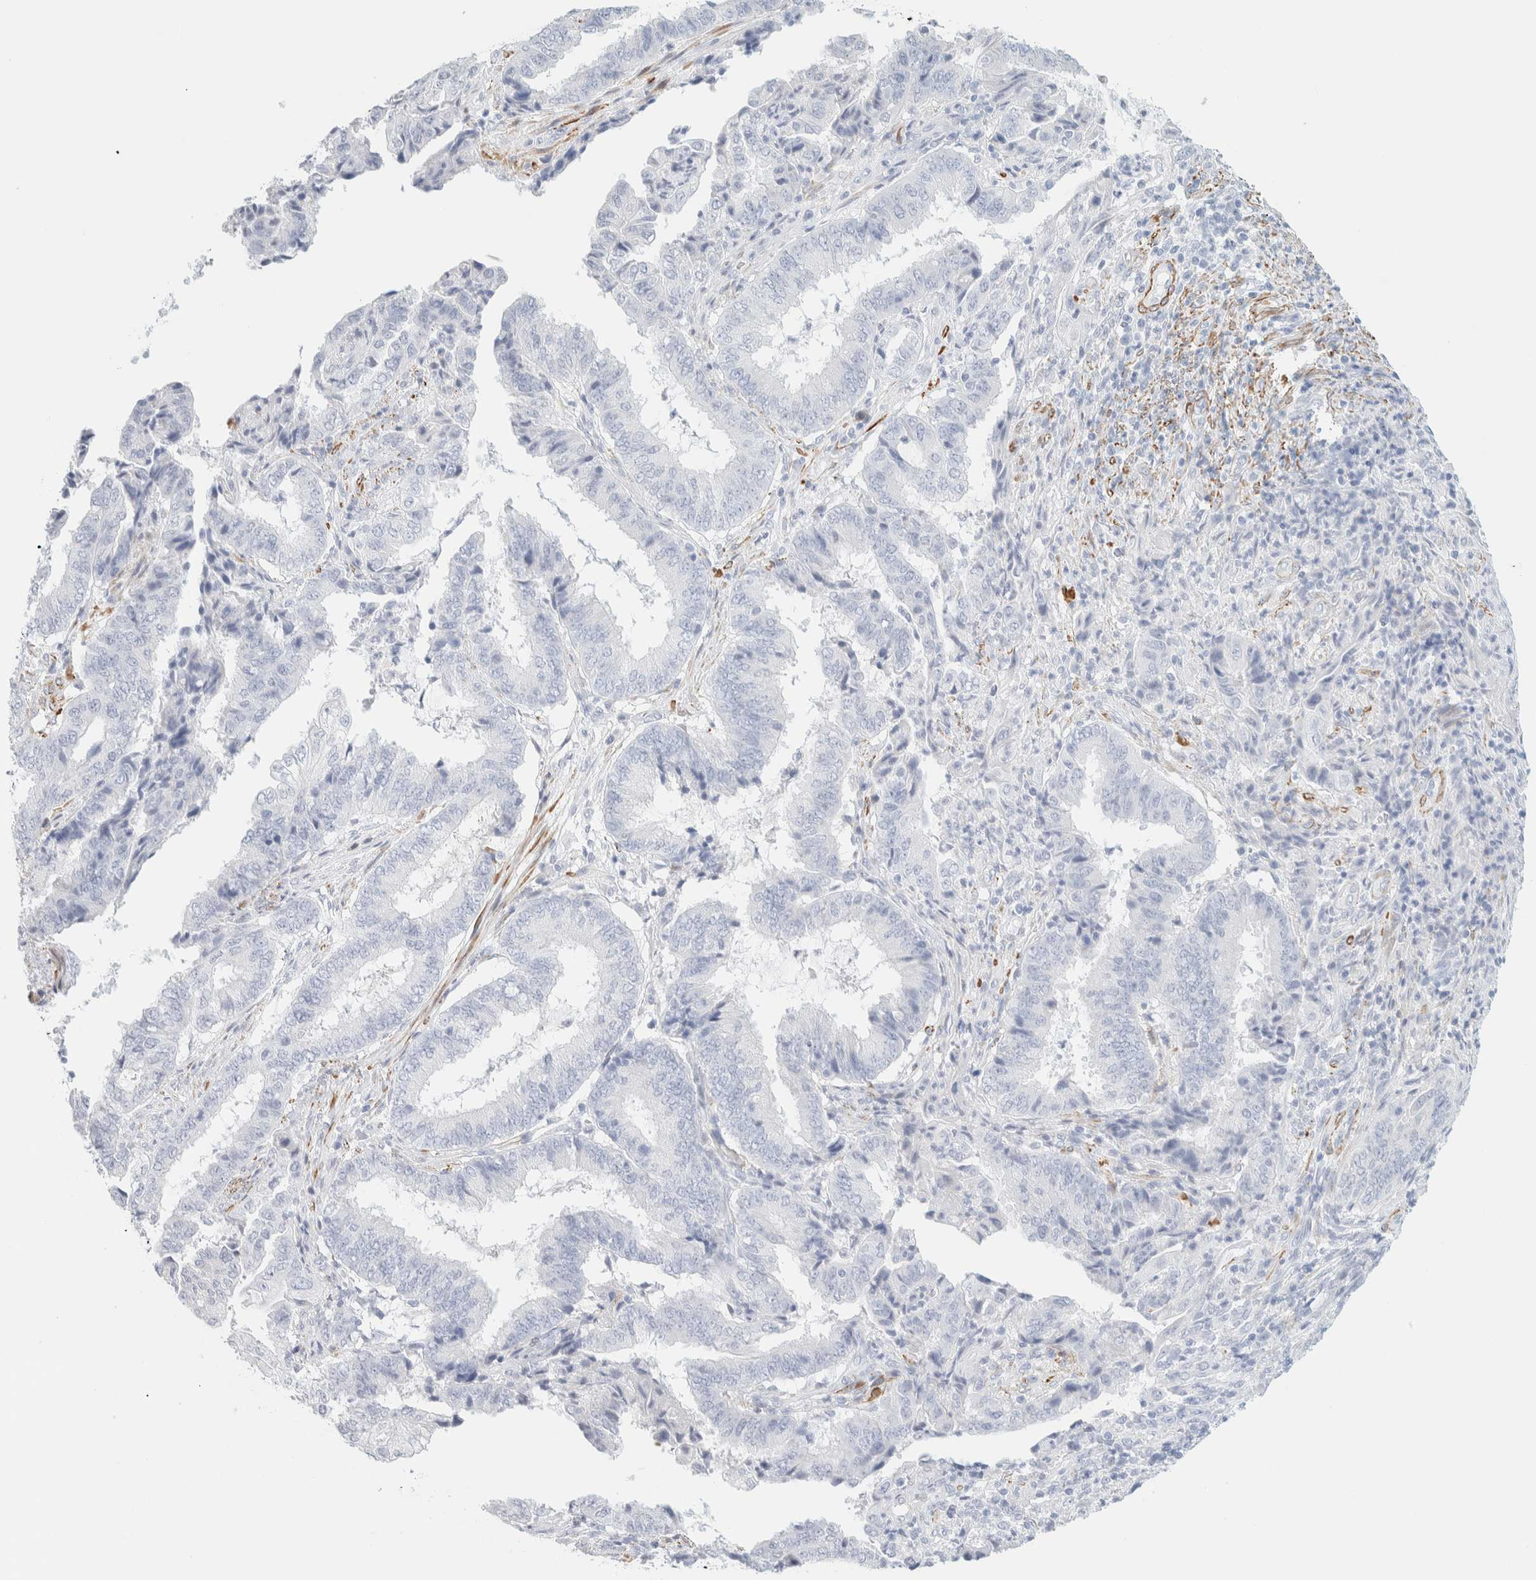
{"staining": {"intensity": "negative", "quantity": "none", "location": "none"}, "tissue": "endometrial cancer", "cell_type": "Tumor cells", "image_type": "cancer", "snomed": [{"axis": "morphology", "description": "Adenocarcinoma, NOS"}, {"axis": "topography", "description": "Endometrium"}], "caption": "IHC of endometrial adenocarcinoma displays no staining in tumor cells. (Brightfield microscopy of DAB (3,3'-diaminobenzidine) immunohistochemistry at high magnification).", "gene": "AFMID", "patient": {"sex": "female", "age": 51}}